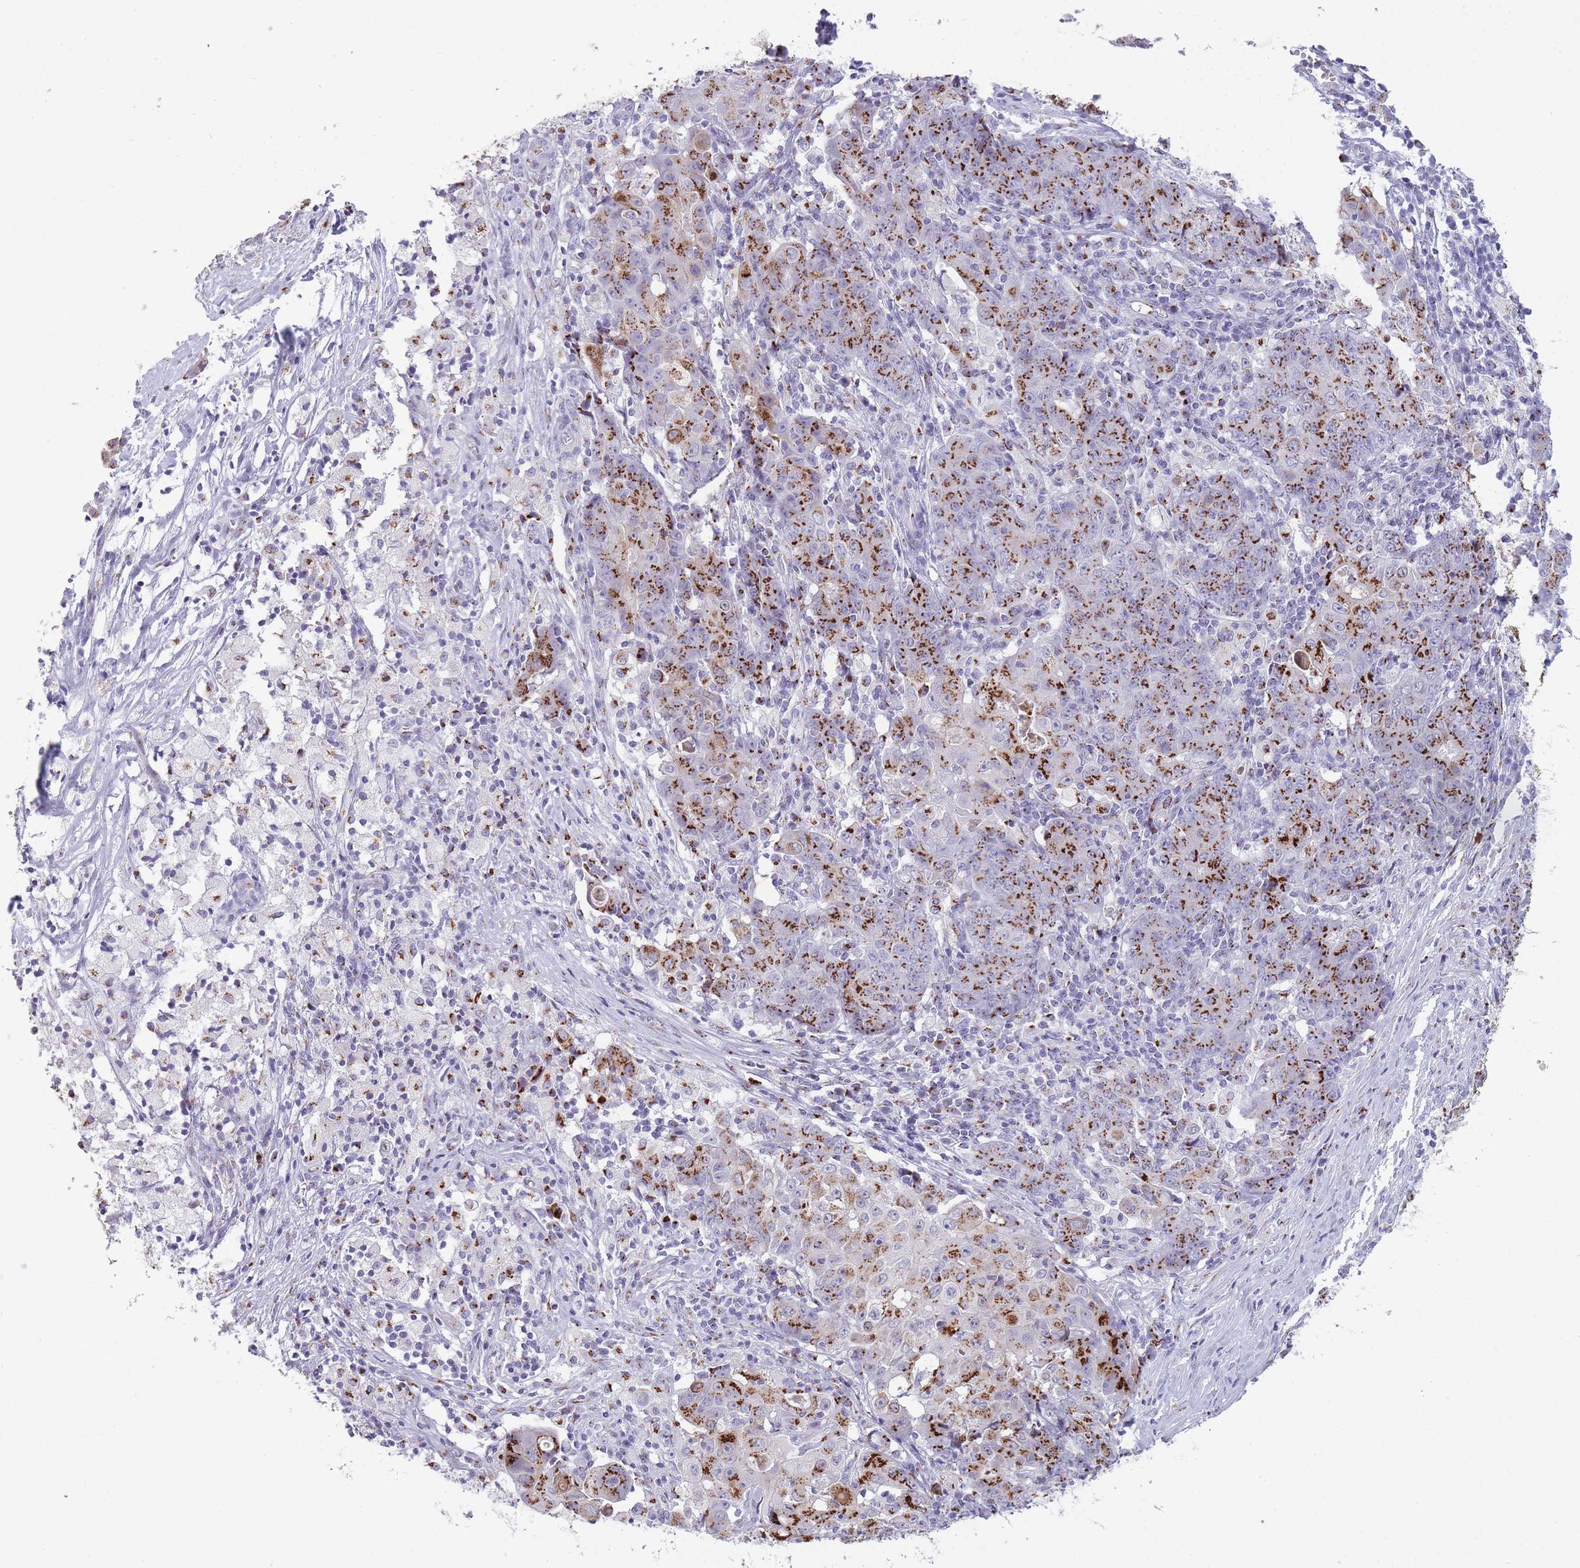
{"staining": {"intensity": "strong", "quantity": ">75%", "location": "cytoplasmic/membranous"}, "tissue": "ovarian cancer", "cell_type": "Tumor cells", "image_type": "cancer", "snomed": [{"axis": "morphology", "description": "Carcinoma, endometroid"}, {"axis": "topography", "description": "Ovary"}], "caption": "Protein staining demonstrates strong cytoplasmic/membranous expression in approximately >75% of tumor cells in ovarian endometroid carcinoma.", "gene": "B4GALT2", "patient": {"sex": "female", "age": 42}}